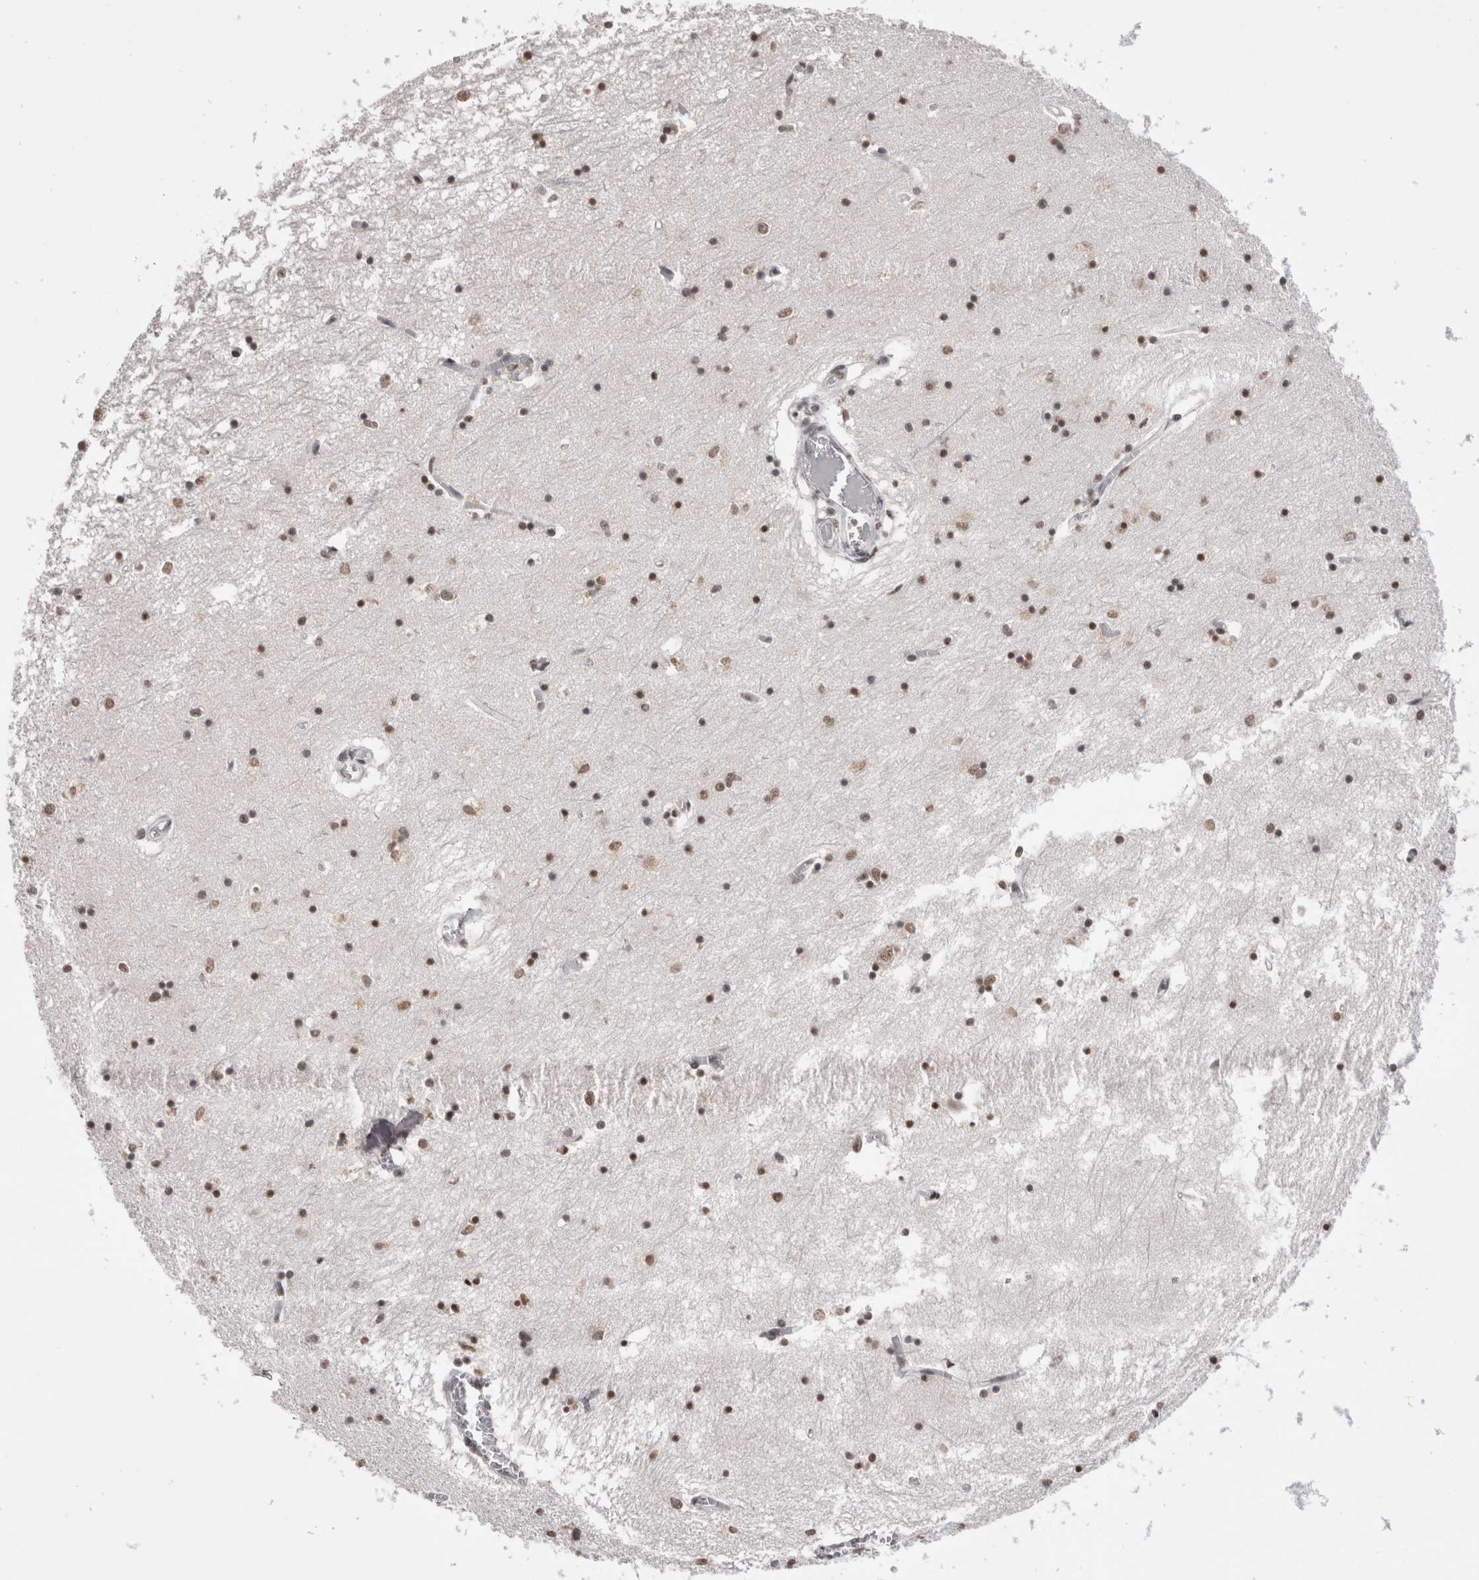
{"staining": {"intensity": "strong", "quantity": ">75%", "location": "nuclear"}, "tissue": "hippocampus", "cell_type": "Glial cells", "image_type": "normal", "snomed": [{"axis": "morphology", "description": "Normal tissue, NOS"}, {"axis": "topography", "description": "Hippocampus"}], "caption": "Immunohistochemical staining of benign hippocampus displays high levels of strong nuclear expression in about >75% of glial cells.", "gene": "SMC1A", "patient": {"sex": "male", "age": 70}}